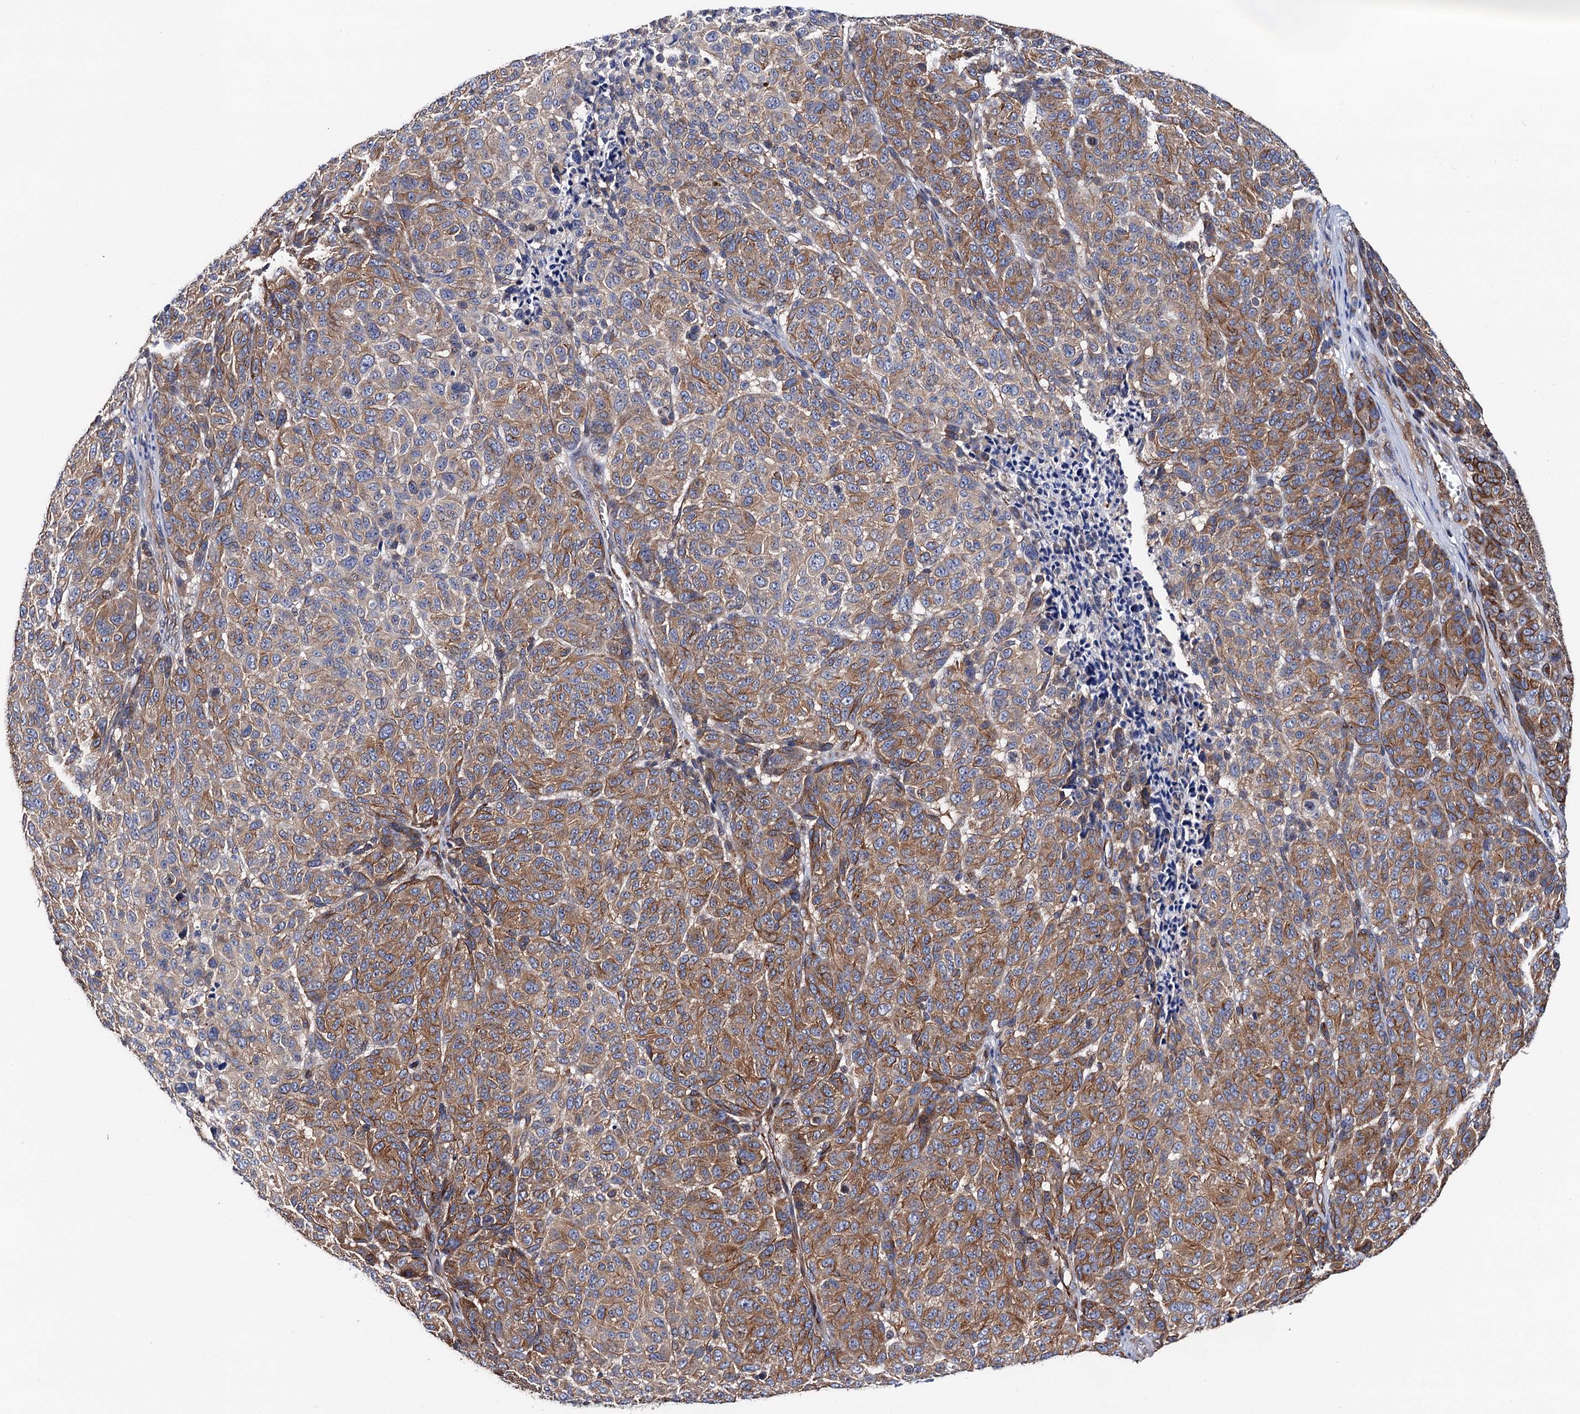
{"staining": {"intensity": "moderate", "quantity": ">75%", "location": "cytoplasmic/membranous"}, "tissue": "melanoma", "cell_type": "Tumor cells", "image_type": "cancer", "snomed": [{"axis": "morphology", "description": "Malignant melanoma, NOS"}, {"axis": "topography", "description": "Skin"}], "caption": "Immunohistochemistry (IHC) of malignant melanoma reveals medium levels of moderate cytoplasmic/membranous staining in approximately >75% of tumor cells.", "gene": "ZDHHC18", "patient": {"sex": "male", "age": 49}}